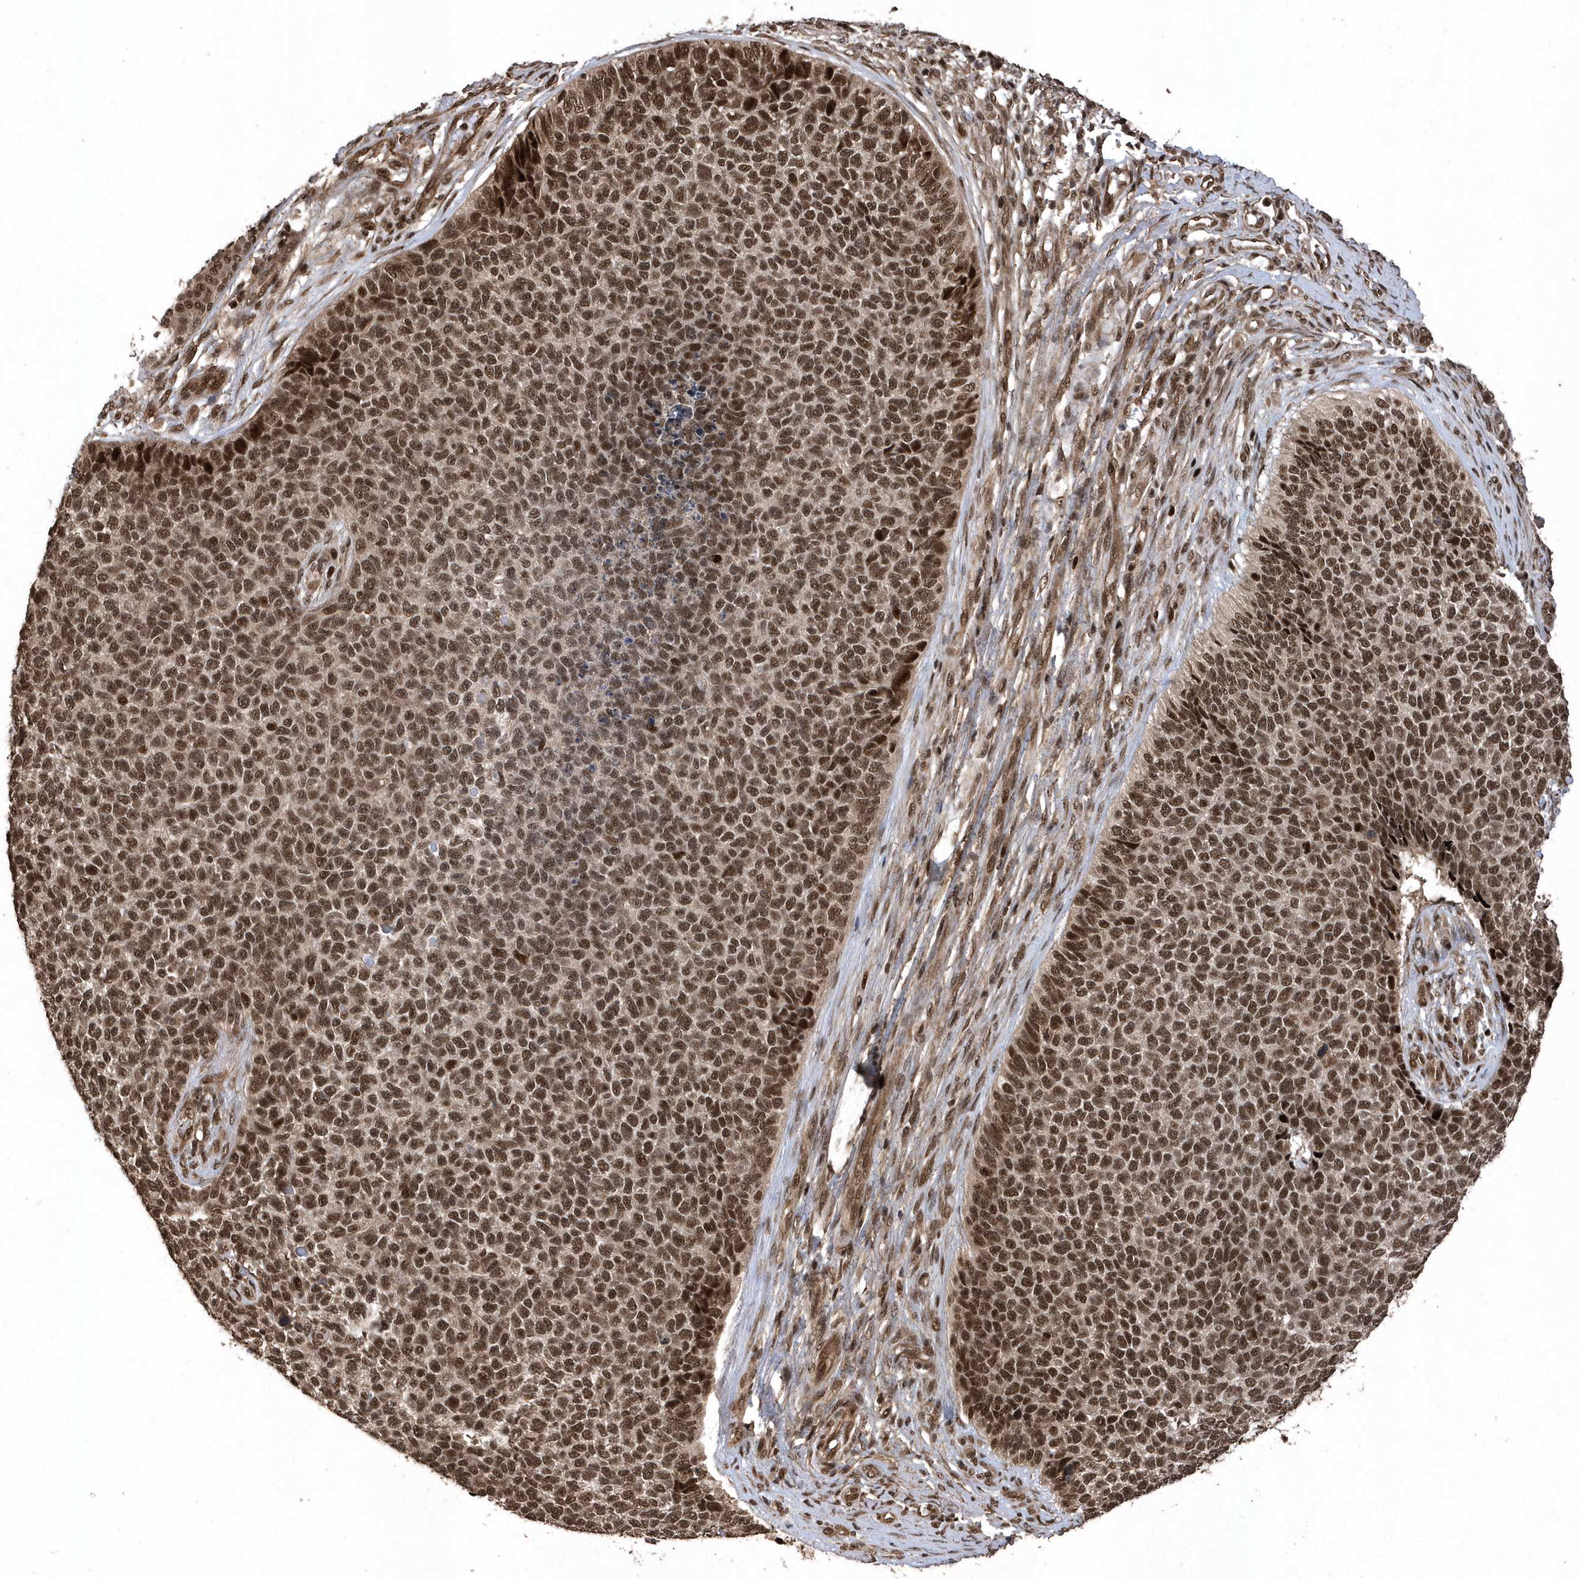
{"staining": {"intensity": "strong", "quantity": ">75%", "location": "nuclear"}, "tissue": "skin cancer", "cell_type": "Tumor cells", "image_type": "cancer", "snomed": [{"axis": "morphology", "description": "Basal cell carcinoma"}, {"axis": "topography", "description": "Skin"}], "caption": "Immunohistochemical staining of skin cancer demonstrates high levels of strong nuclear protein expression in approximately >75% of tumor cells.", "gene": "INTS12", "patient": {"sex": "female", "age": 84}}